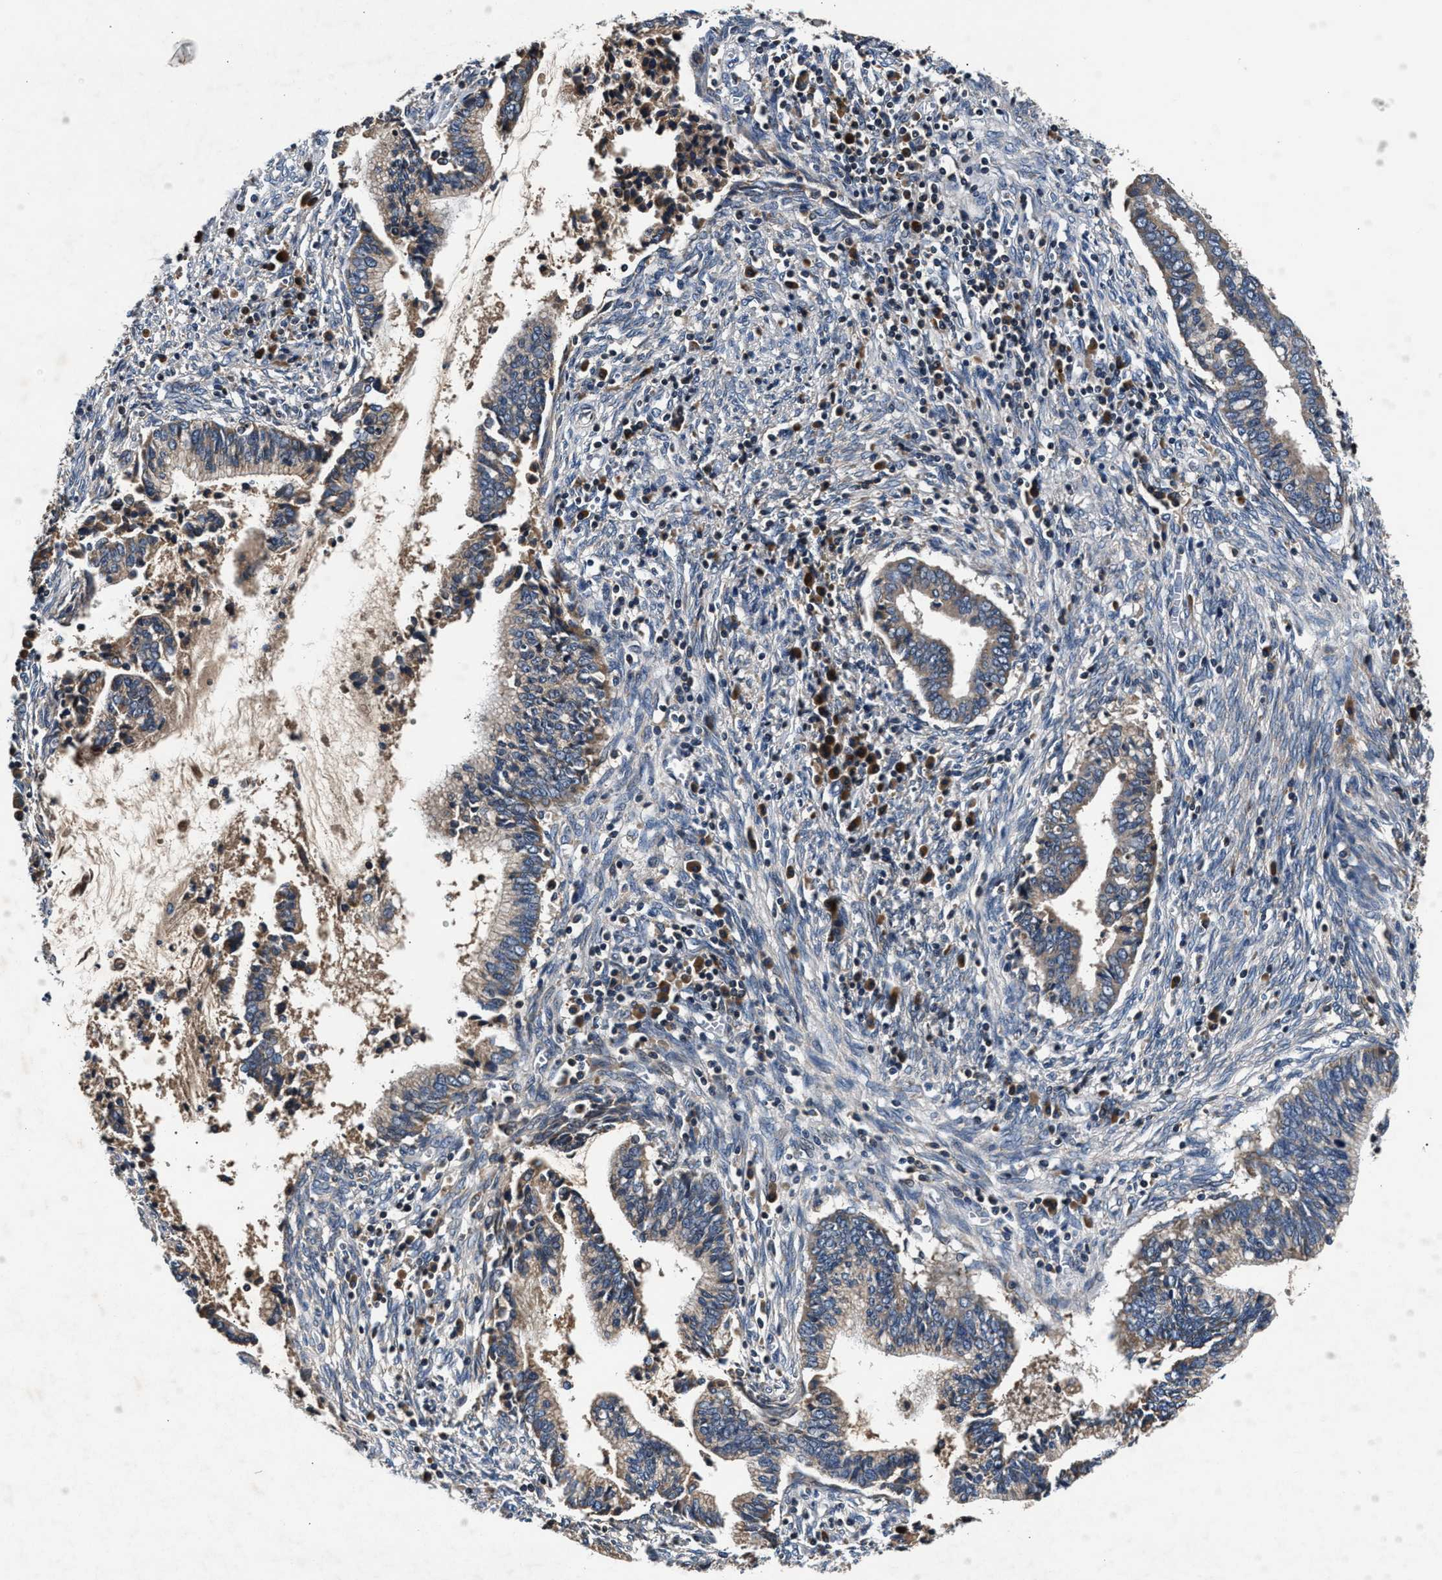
{"staining": {"intensity": "moderate", "quantity": "25%-75%", "location": "cytoplasmic/membranous"}, "tissue": "cervical cancer", "cell_type": "Tumor cells", "image_type": "cancer", "snomed": [{"axis": "morphology", "description": "Adenocarcinoma, NOS"}, {"axis": "topography", "description": "Cervix"}], "caption": "IHC photomicrograph of cervical cancer stained for a protein (brown), which exhibits medium levels of moderate cytoplasmic/membranous staining in about 25%-75% of tumor cells.", "gene": "IMMT", "patient": {"sex": "female", "age": 44}}